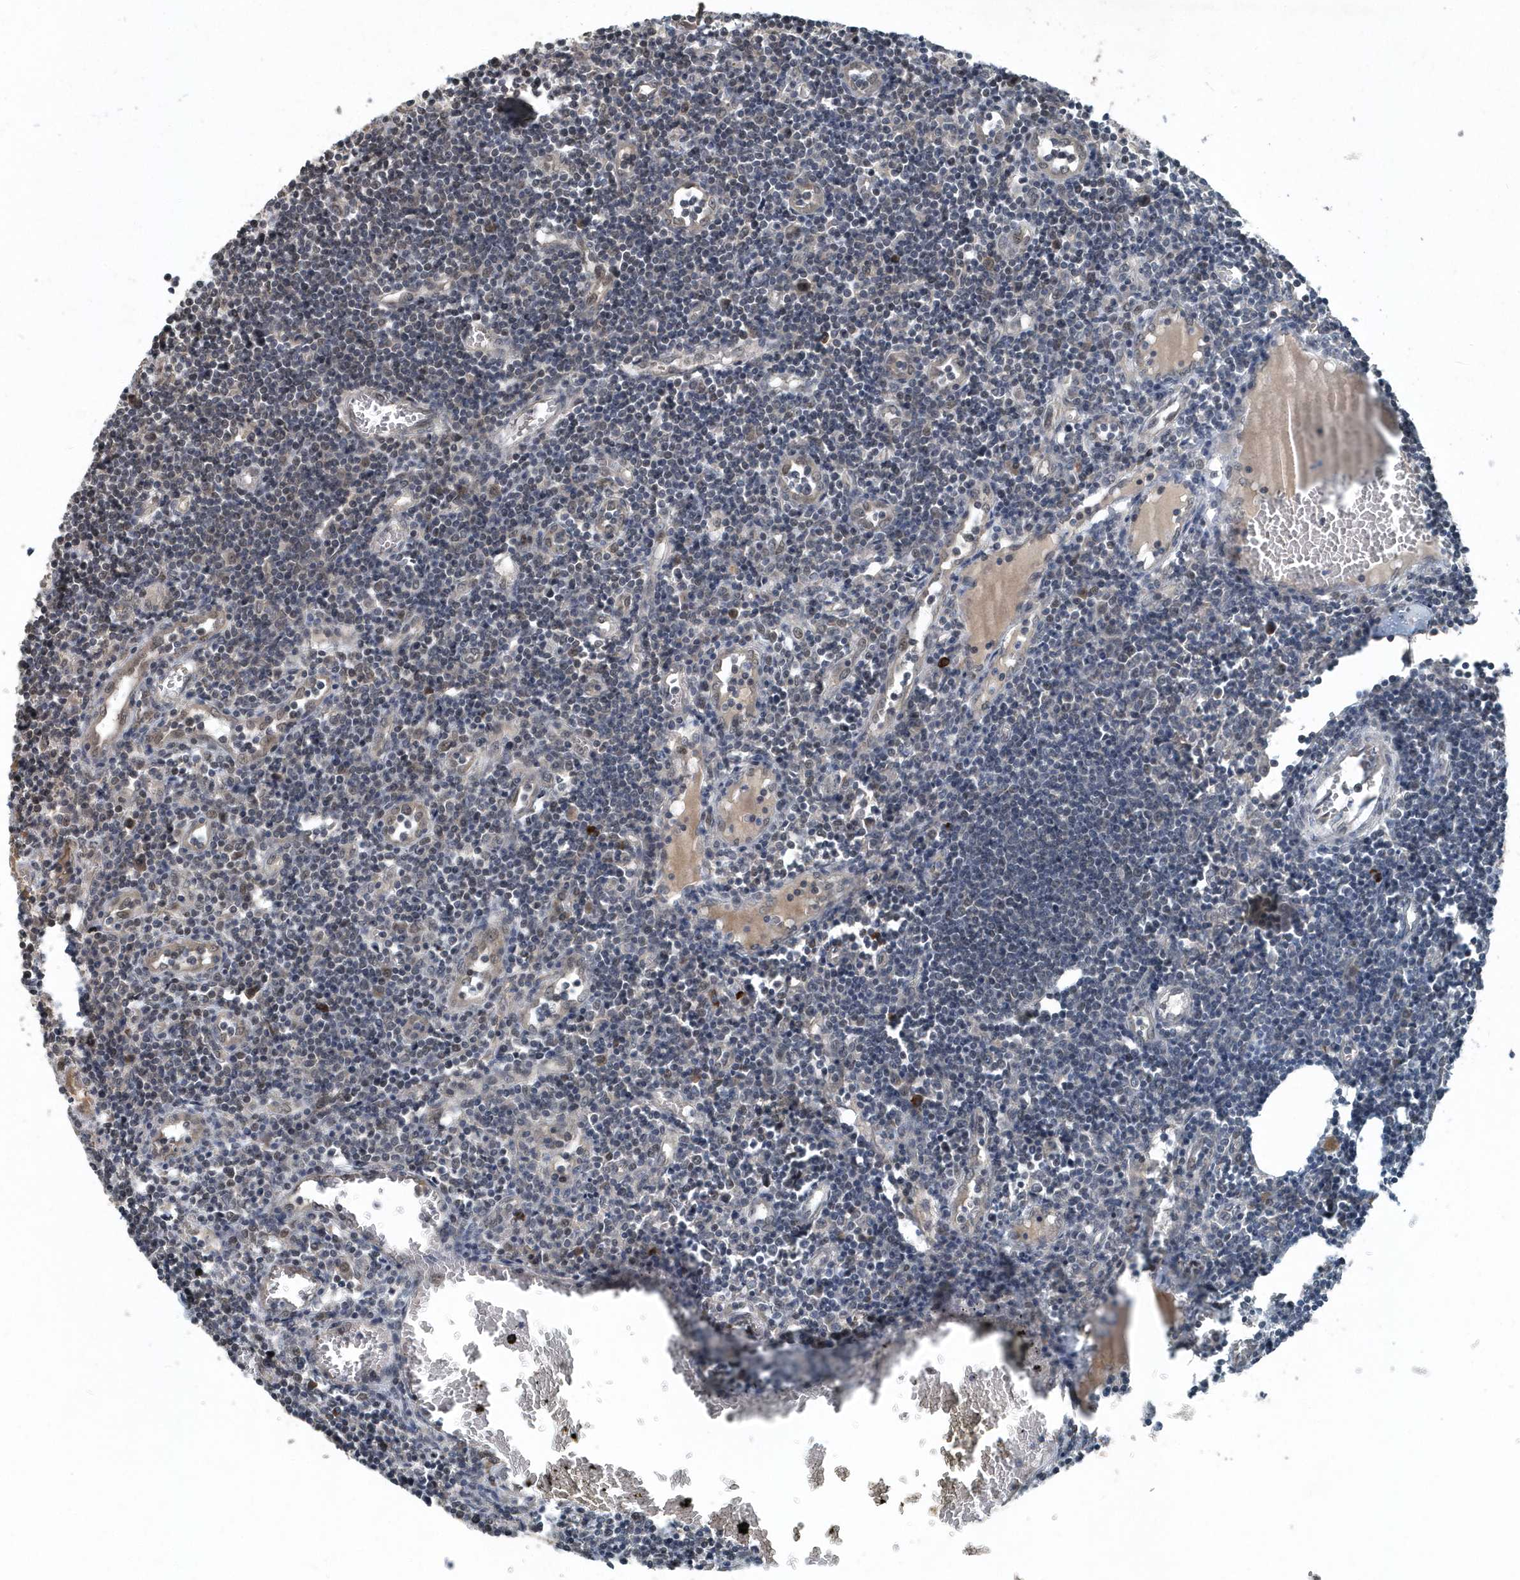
{"staining": {"intensity": "negative", "quantity": "none", "location": "none"}, "tissue": "lymph node", "cell_type": "Non-germinal center cells", "image_type": "normal", "snomed": [{"axis": "morphology", "description": "Normal tissue, NOS"}, {"axis": "morphology", "description": "Malignant melanoma, Metastatic site"}, {"axis": "topography", "description": "Lymph node"}], "caption": "The micrograph exhibits no staining of non-germinal center cells in normal lymph node.", "gene": "QTRT2", "patient": {"sex": "male", "age": 41}}